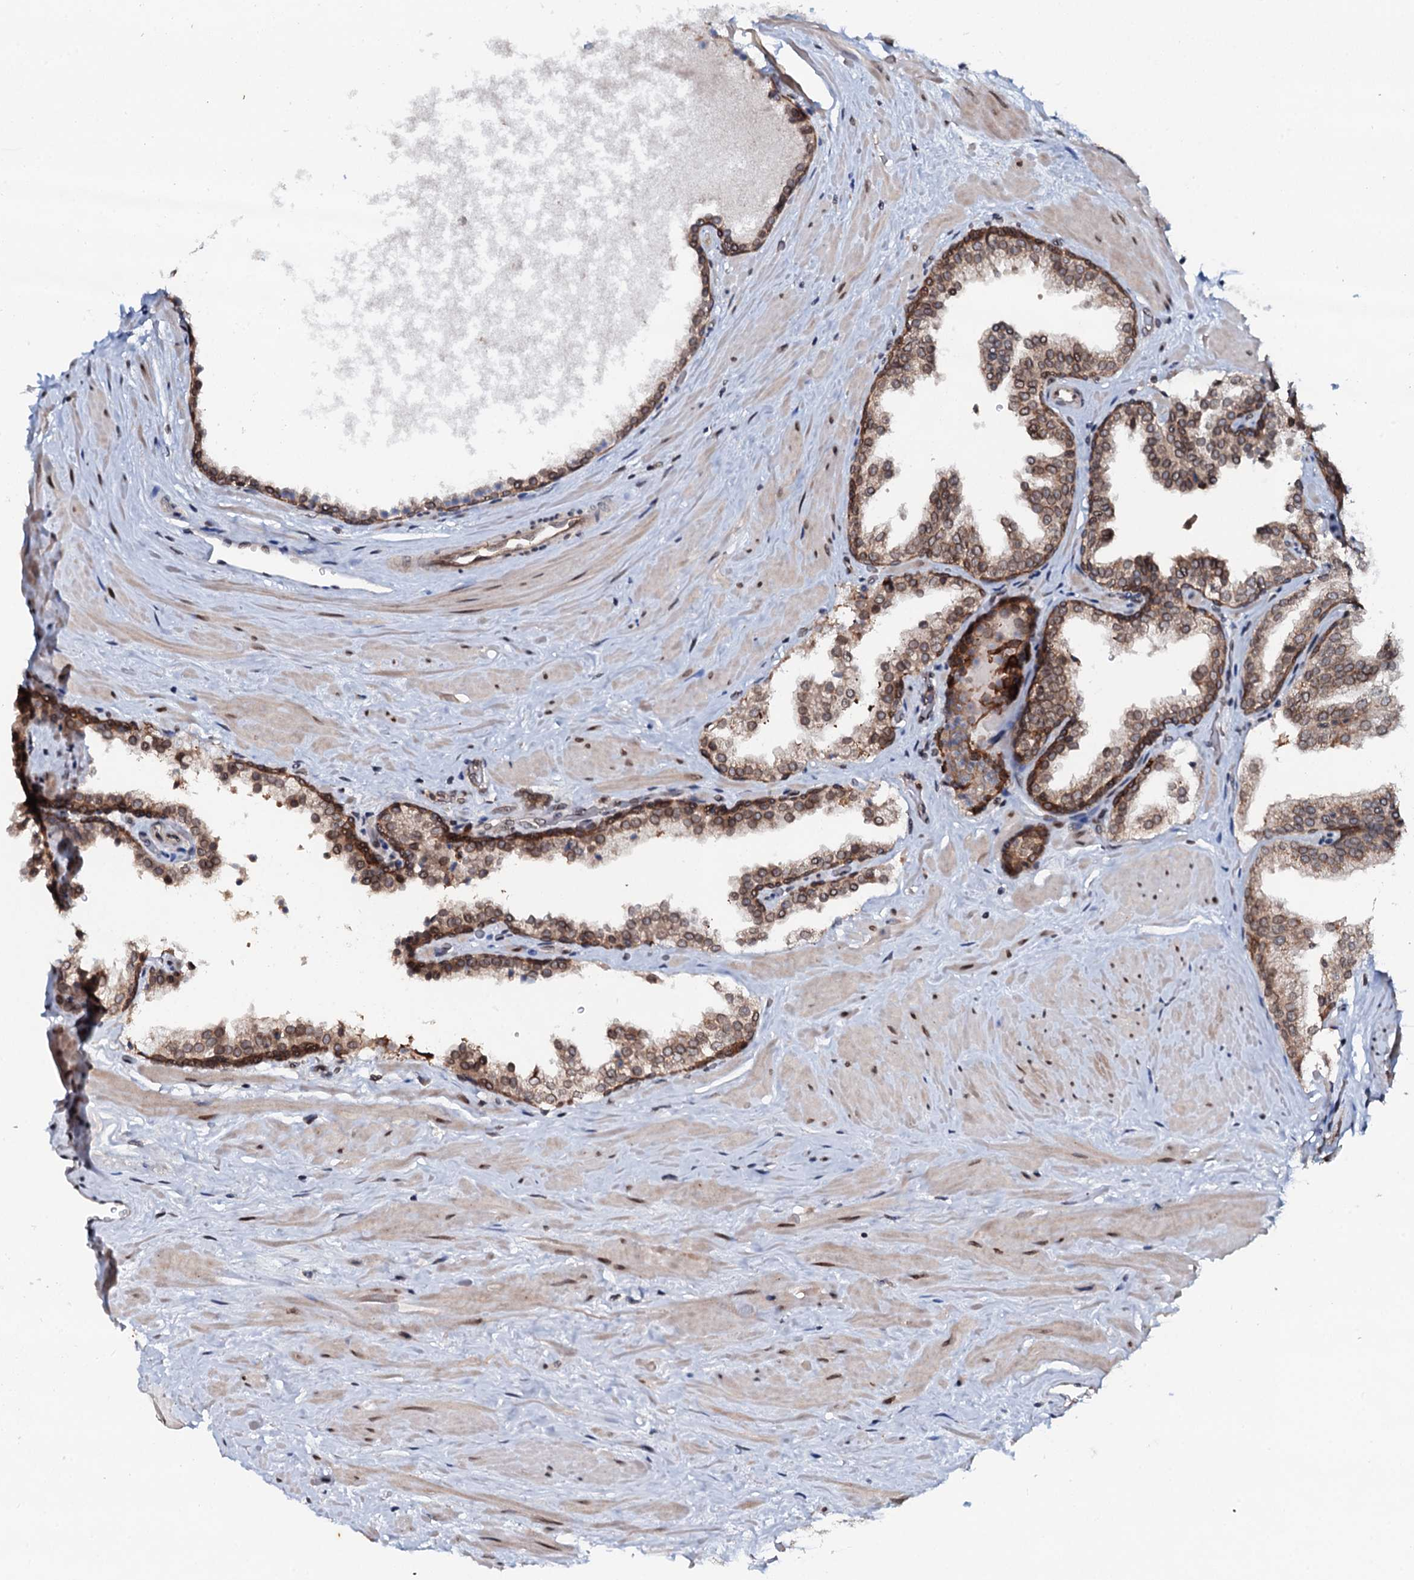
{"staining": {"intensity": "moderate", "quantity": "25%-75%", "location": "cytoplasmic/membranous"}, "tissue": "prostate", "cell_type": "Glandular cells", "image_type": "normal", "snomed": [{"axis": "morphology", "description": "Normal tissue, NOS"}, {"axis": "topography", "description": "Prostate"}], "caption": "Brown immunohistochemical staining in benign human prostate shows moderate cytoplasmic/membranous positivity in approximately 25%-75% of glandular cells. (brown staining indicates protein expression, while blue staining denotes nuclei).", "gene": "SNTA1", "patient": {"sex": "male", "age": 48}}